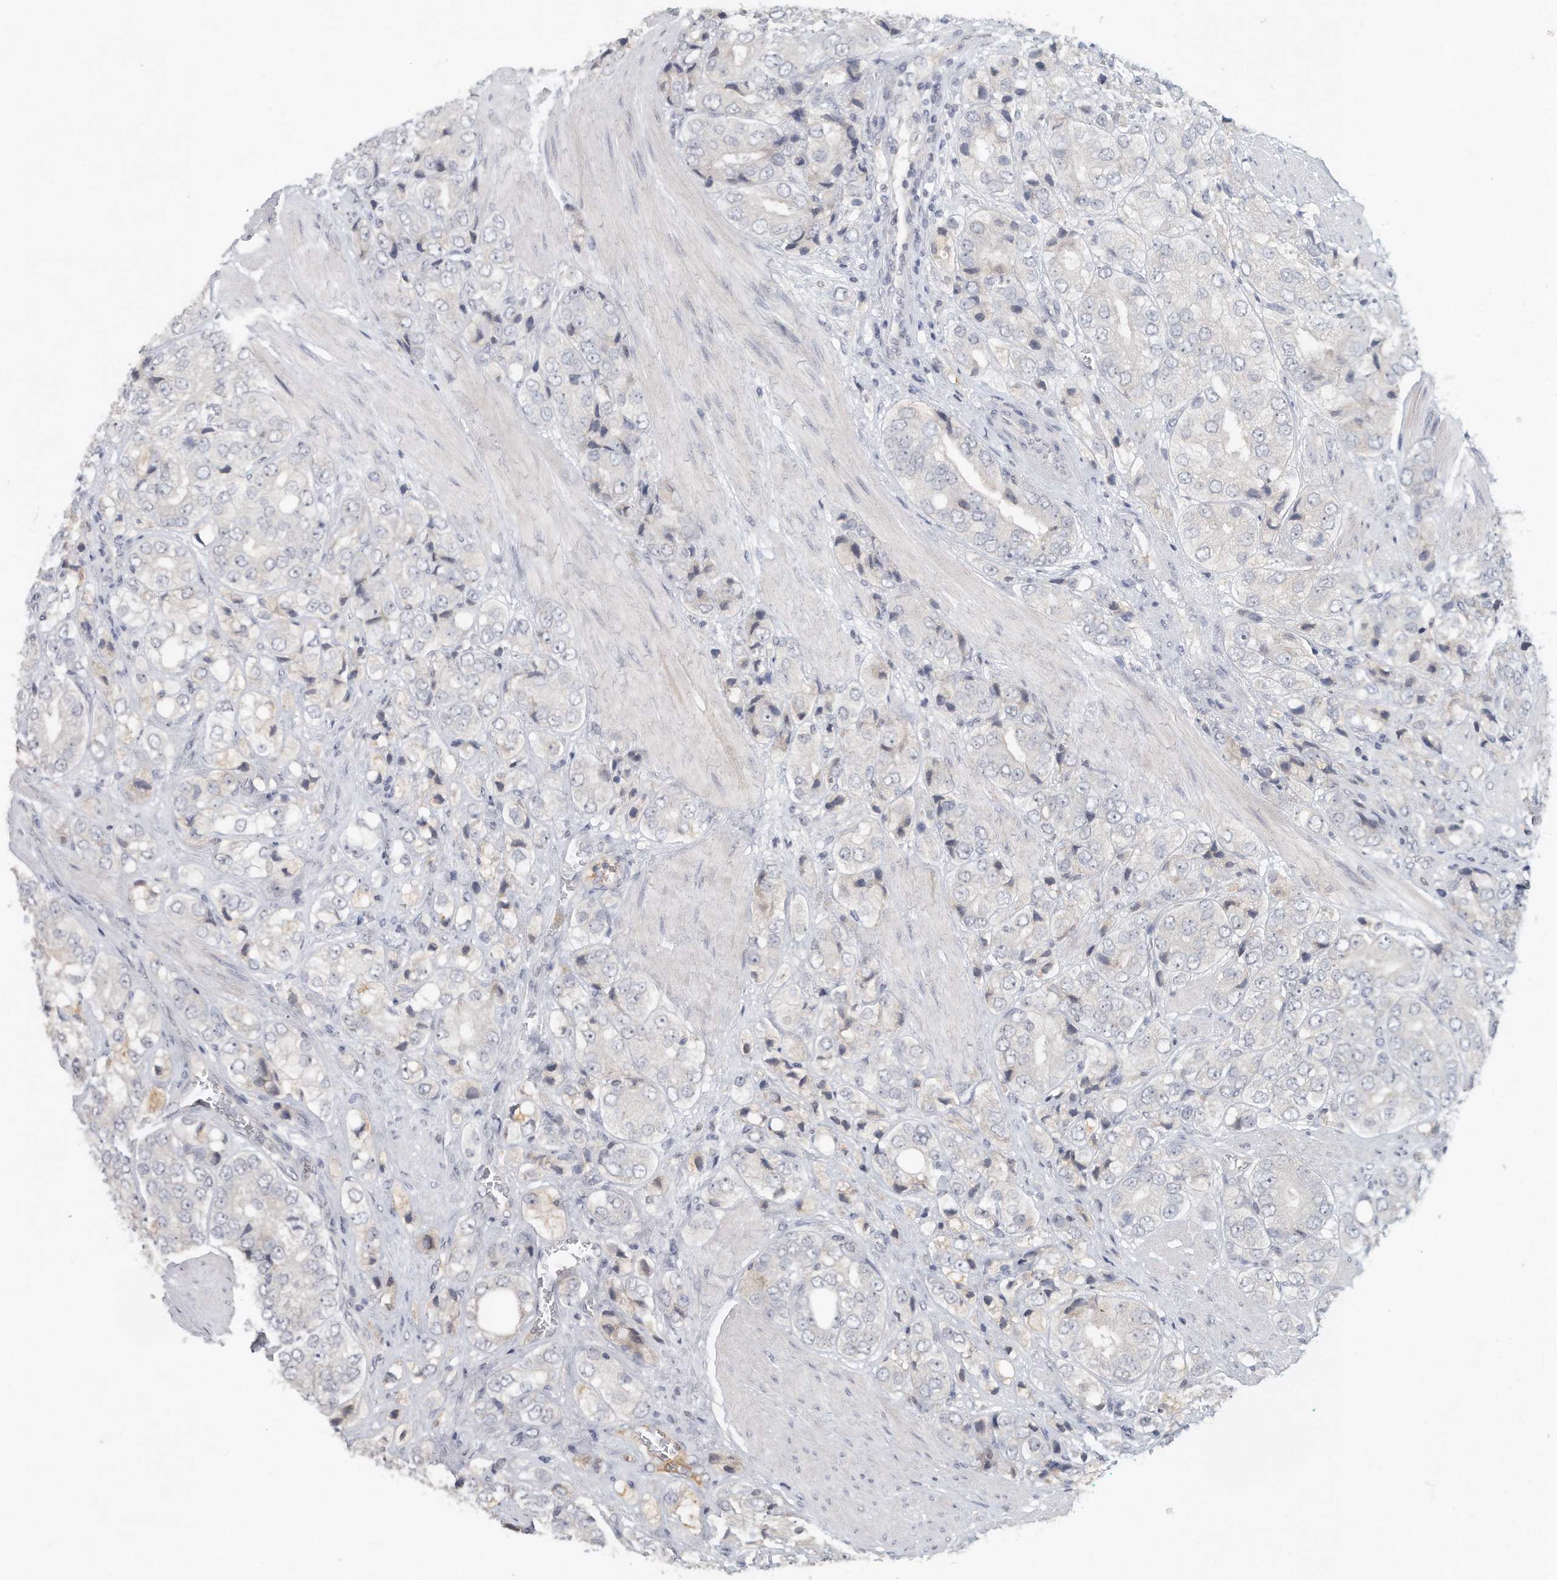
{"staining": {"intensity": "negative", "quantity": "none", "location": "none"}, "tissue": "prostate cancer", "cell_type": "Tumor cells", "image_type": "cancer", "snomed": [{"axis": "morphology", "description": "Adenocarcinoma, High grade"}, {"axis": "topography", "description": "Prostate"}], "caption": "This is a histopathology image of immunohistochemistry (IHC) staining of prostate cancer (adenocarcinoma (high-grade)), which shows no staining in tumor cells. Brightfield microscopy of immunohistochemistry stained with DAB (brown) and hematoxylin (blue), captured at high magnification.", "gene": "DDX43", "patient": {"sex": "male", "age": 50}}